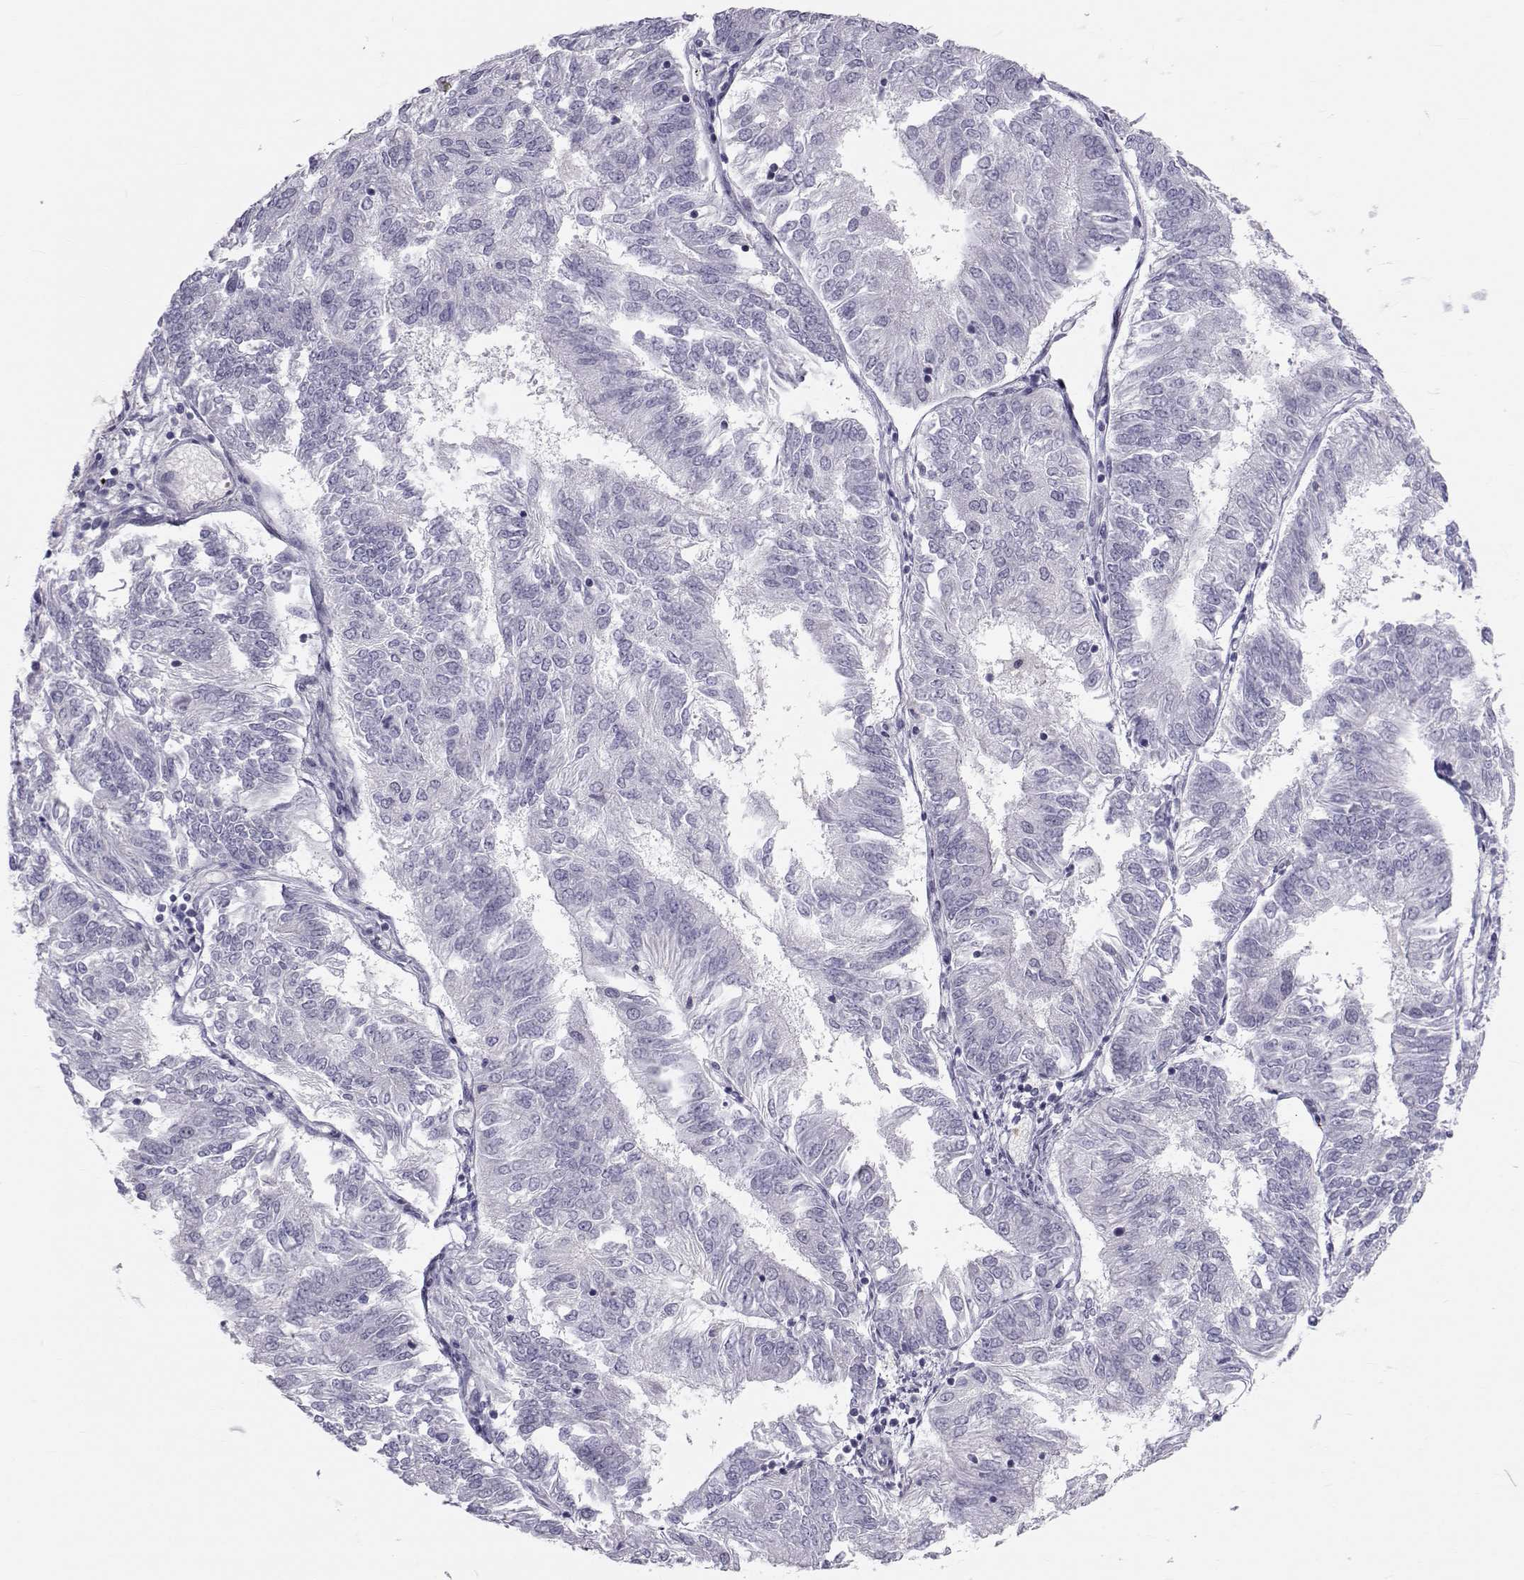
{"staining": {"intensity": "negative", "quantity": "none", "location": "none"}, "tissue": "endometrial cancer", "cell_type": "Tumor cells", "image_type": "cancer", "snomed": [{"axis": "morphology", "description": "Adenocarcinoma, NOS"}, {"axis": "topography", "description": "Endometrium"}], "caption": "Tumor cells are negative for brown protein staining in endometrial adenocarcinoma.", "gene": "GARIN3", "patient": {"sex": "female", "age": 58}}